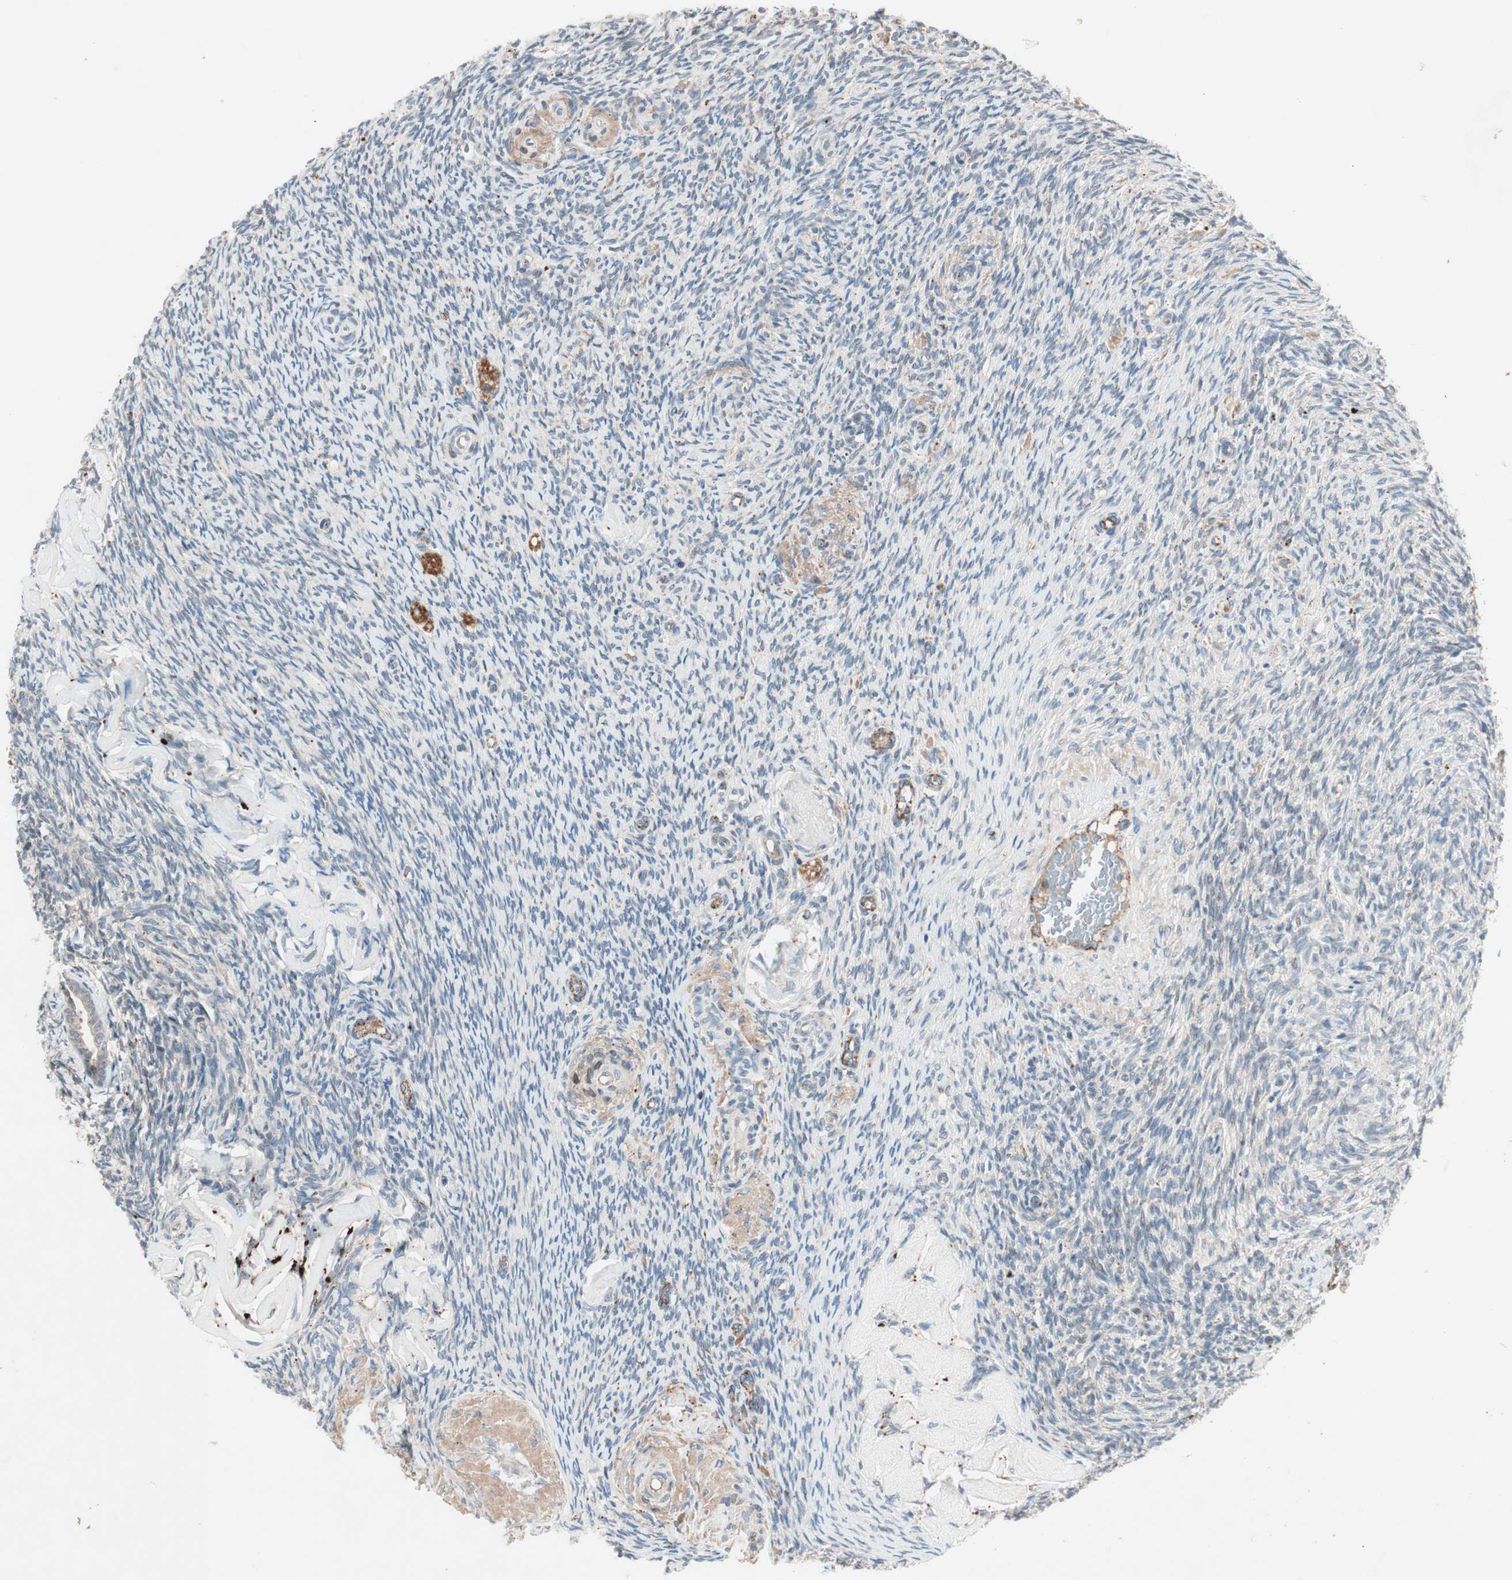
{"staining": {"intensity": "weak", "quantity": "25%-75%", "location": "cytoplasmic/membranous"}, "tissue": "ovary", "cell_type": "Follicle cells", "image_type": "normal", "snomed": [{"axis": "morphology", "description": "Normal tissue, NOS"}, {"axis": "topography", "description": "Ovary"}], "caption": "Protein staining of benign ovary shows weak cytoplasmic/membranous positivity in about 25%-75% of follicle cells.", "gene": "FGFR4", "patient": {"sex": "female", "age": 60}}